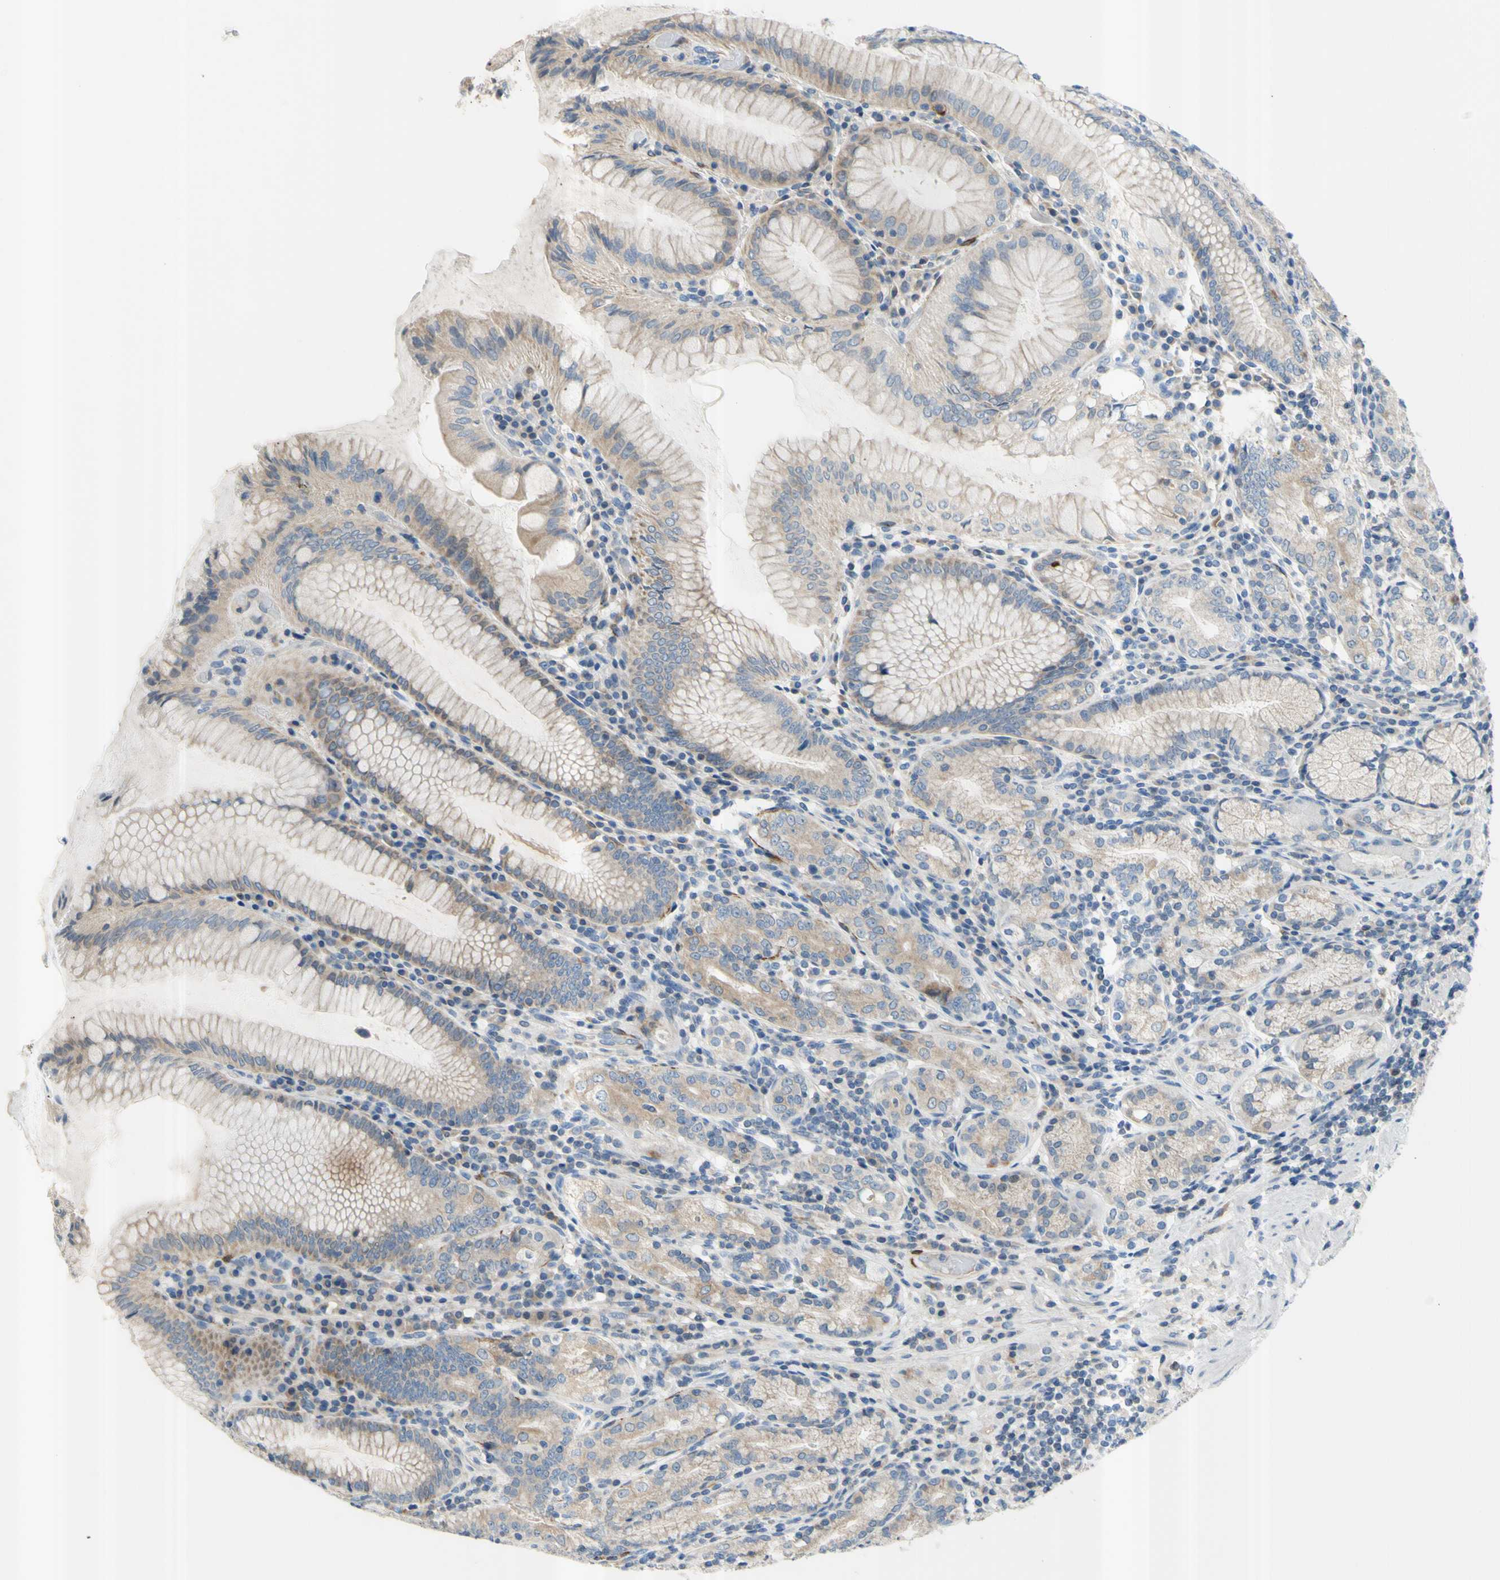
{"staining": {"intensity": "weak", "quantity": "25%-75%", "location": "cytoplasmic/membranous"}, "tissue": "stomach", "cell_type": "Glandular cells", "image_type": "normal", "snomed": [{"axis": "morphology", "description": "Normal tissue, NOS"}, {"axis": "topography", "description": "Stomach, lower"}], "caption": "Human stomach stained with a brown dye exhibits weak cytoplasmic/membranous positive staining in about 25%-75% of glandular cells.", "gene": "PRRG2", "patient": {"sex": "female", "age": 76}}